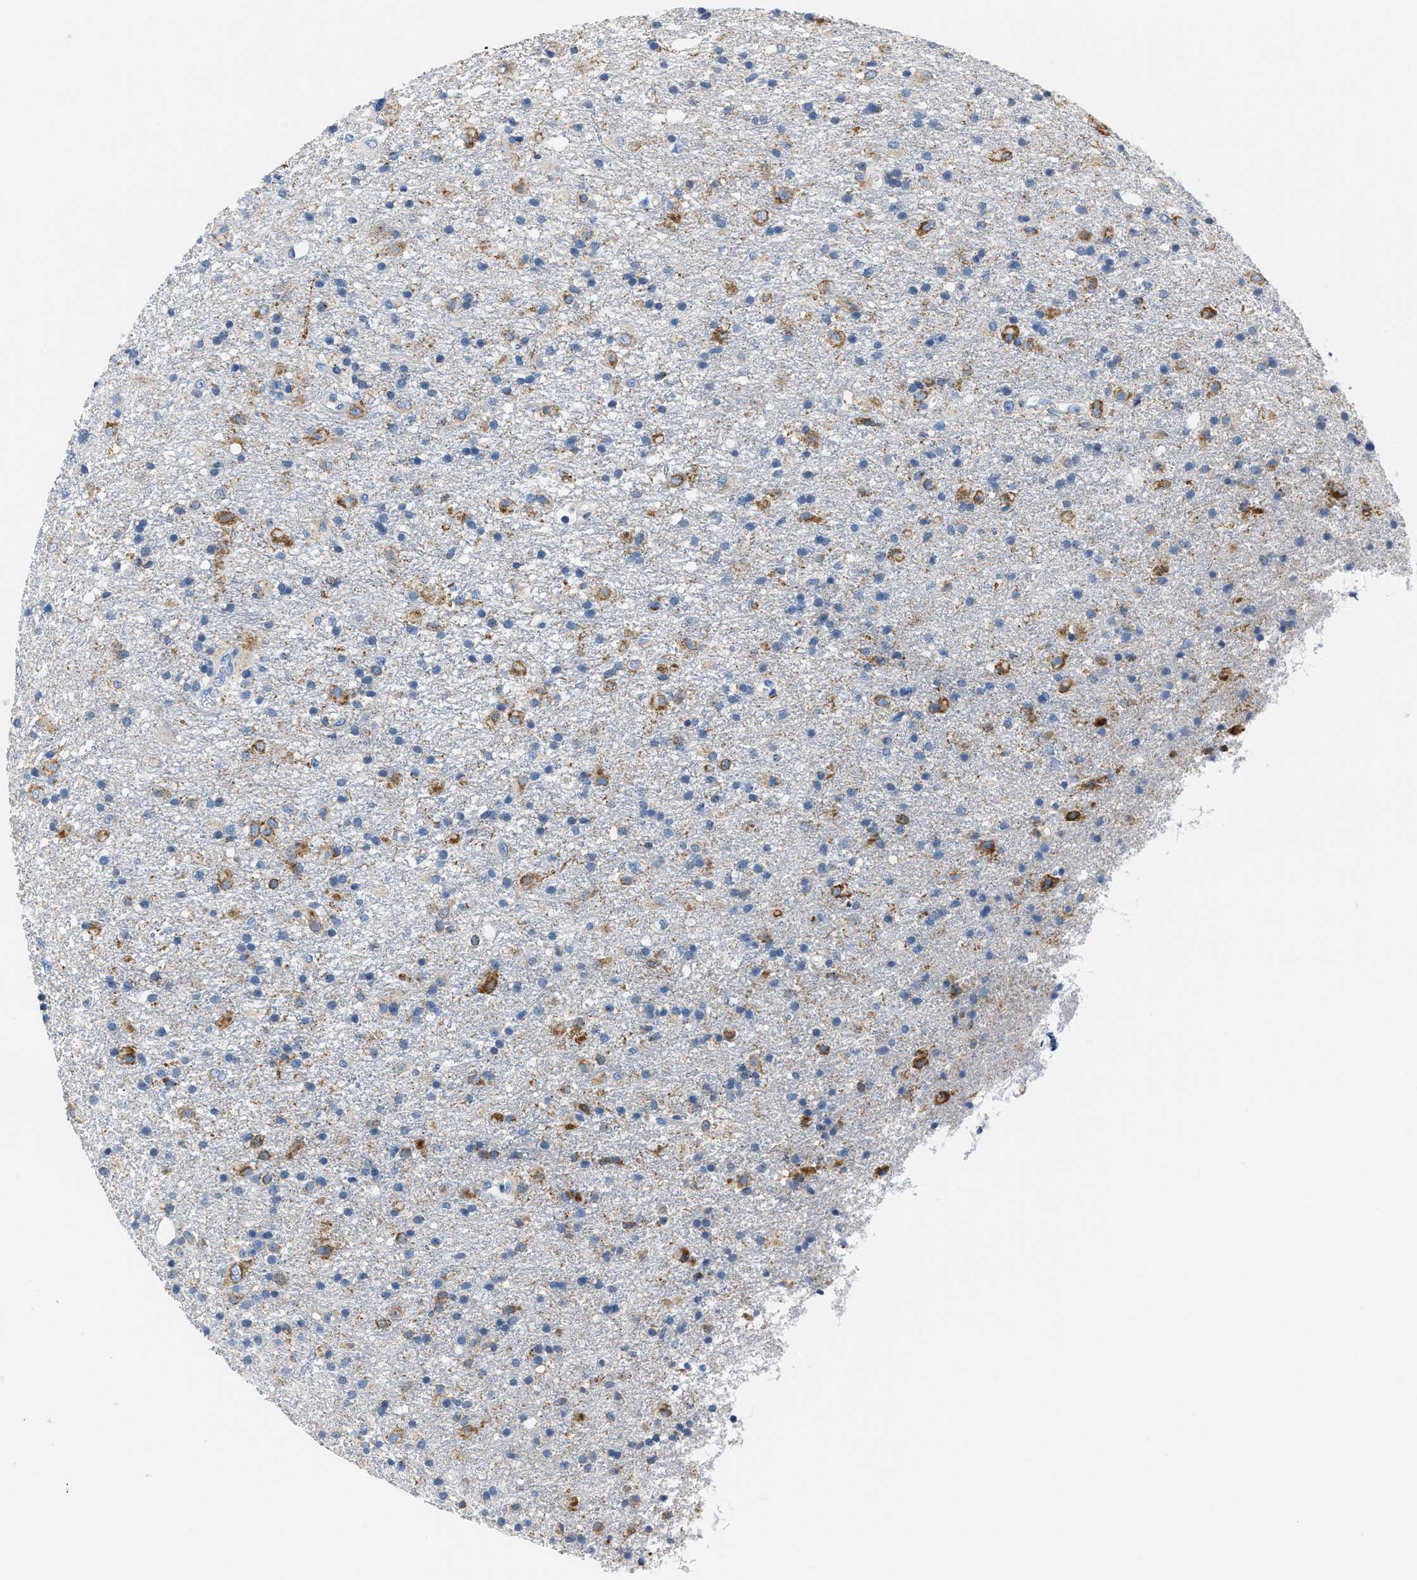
{"staining": {"intensity": "moderate", "quantity": "25%-75%", "location": "cytoplasmic/membranous"}, "tissue": "glioma", "cell_type": "Tumor cells", "image_type": "cancer", "snomed": [{"axis": "morphology", "description": "Glioma, malignant, Low grade"}, {"axis": "topography", "description": "Brain"}], "caption": "Glioma tissue displays moderate cytoplasmic/membranous expression in about 25%-75% of tumor cells, visualized by immunohistochemistry.", "gene": "AMACR", "patient": {"sex": "male", "age": 65}}